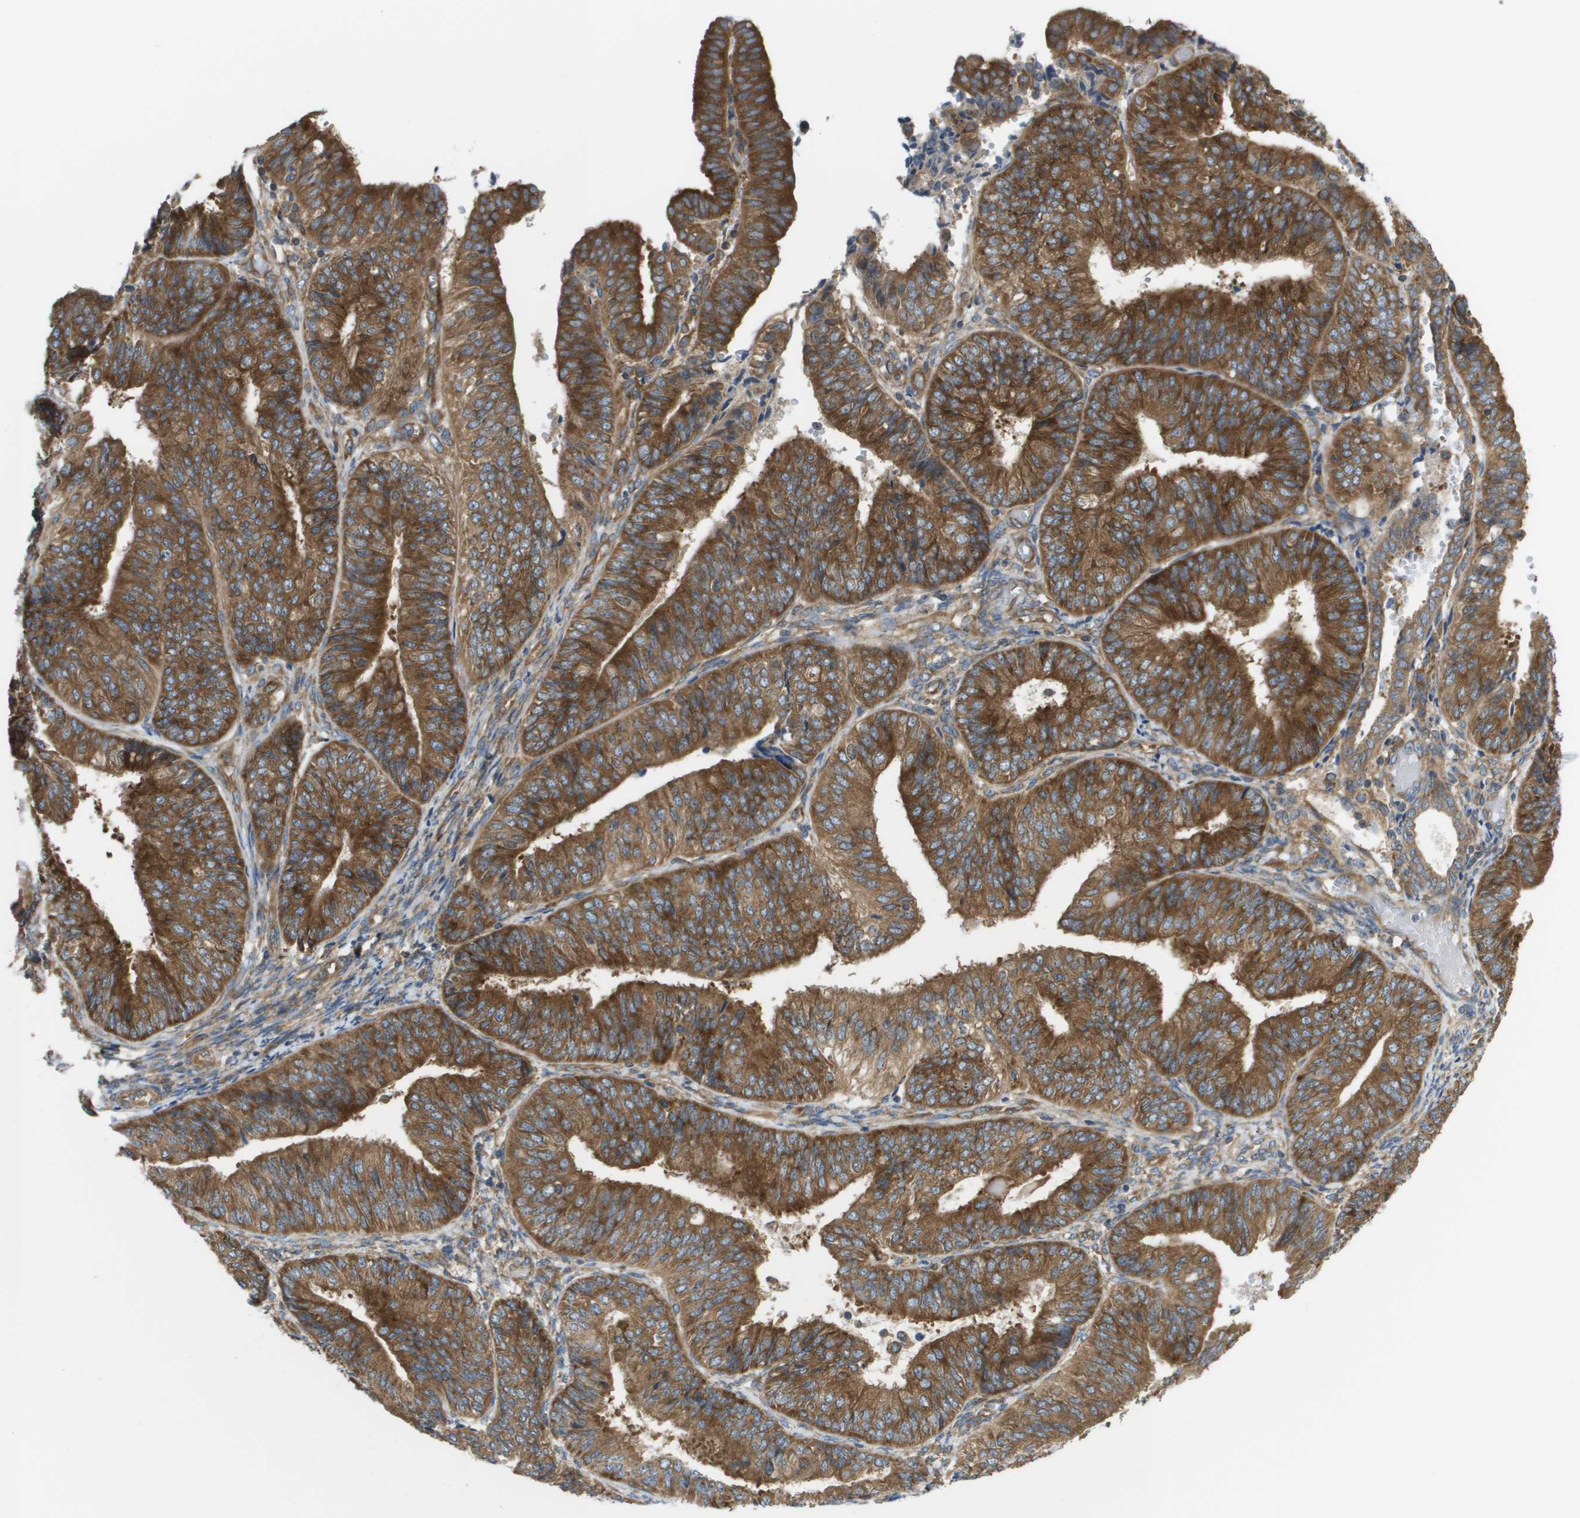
{"staining": {"intensity": "strong", "quantity": ">75%", "location": "cytoplasmic/membranous"}, "tissue": "endometrial cancer", "cell_type": "Tumor cells", "image_type": "cancer", "snomed": [{"axis": "morphology", "description": "Adenocarcinoma, NOS"}, {"axis": "topography", "description": "Endometrium"}], "caption": "Endometrial cancer stained with a protein marker reveals strong staining in tumor cells.", "gene": "EIF4G2", "patient": {"sex": "female", "age": 58}}